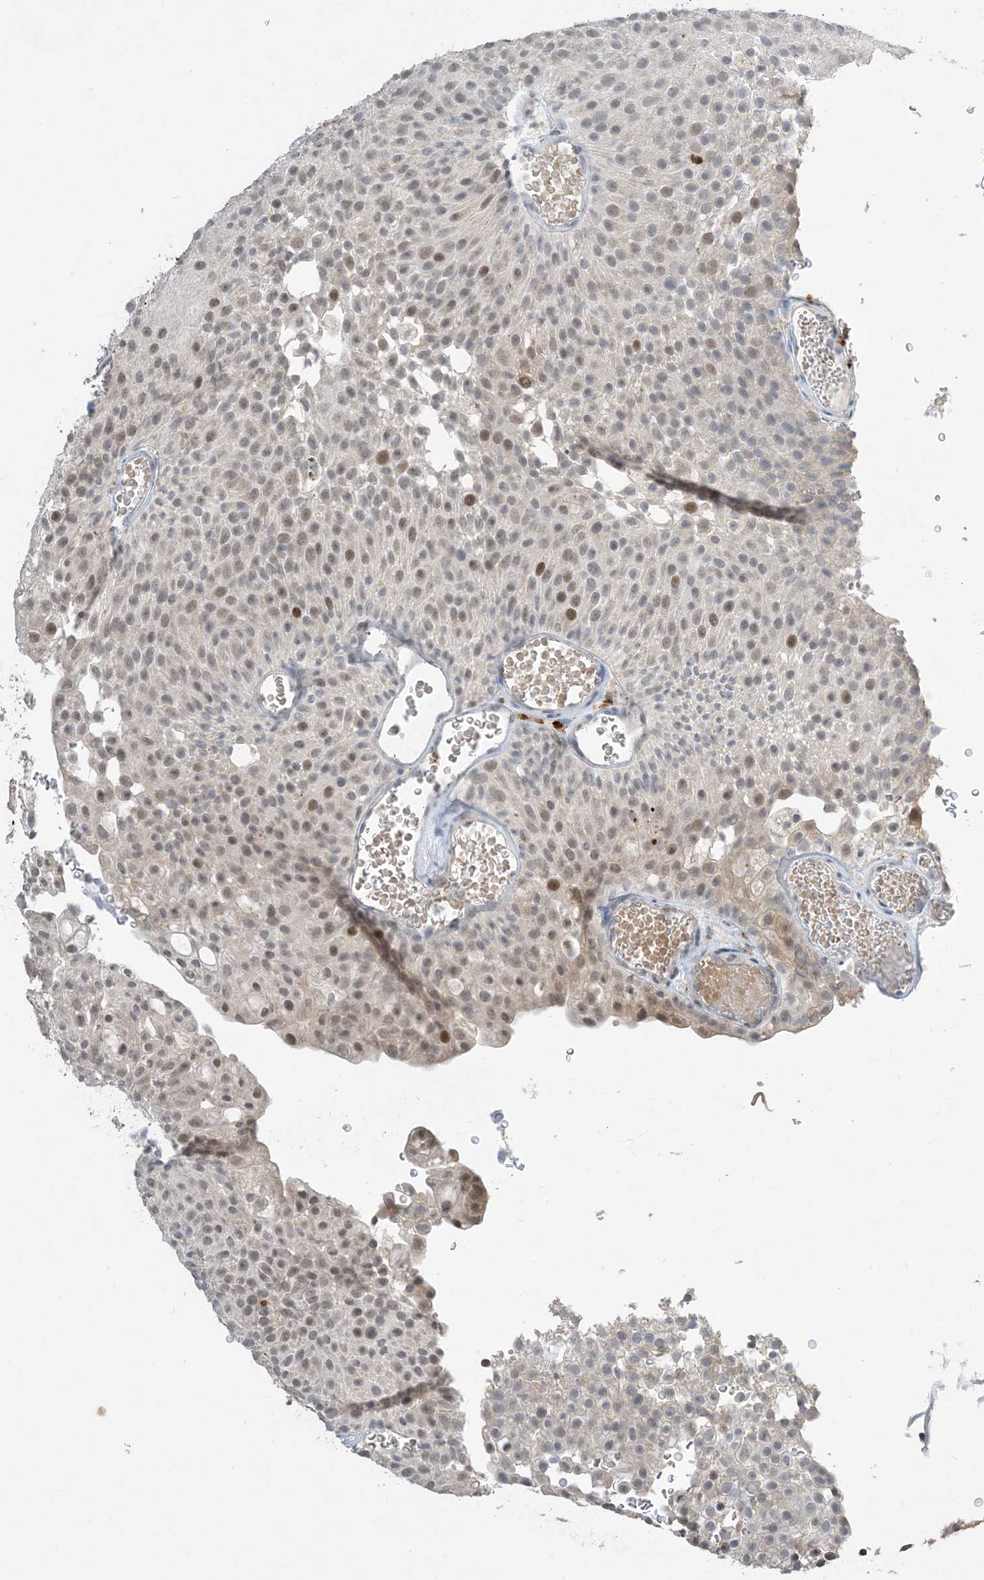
{"staining": {"intensity": "moderate", "quantity": "<25%", "location": "nuclear"}, "tissue": "urothelial cancer", "cell_type": "Tumor cells", "image_type": "cancer", "snomed": [{"axis": "morphology", "description": "Urothelial carcinoma, Low grade"}, {"axis": "topography", "description": "Urinary bladder"}], "caption": "Protein staining demonstrates moderate nuclear expression in approximately <25% of tumor cells in urothelial carcinoma (low-grade). Using DAB (3,3'-diaminobenzidine) (brown) and hematoxylin (blue) stains, captured at high magnification using brightfield microscopy.", "gene": "SLC25A53", "patient": {"sex": "male", "age": 78}}